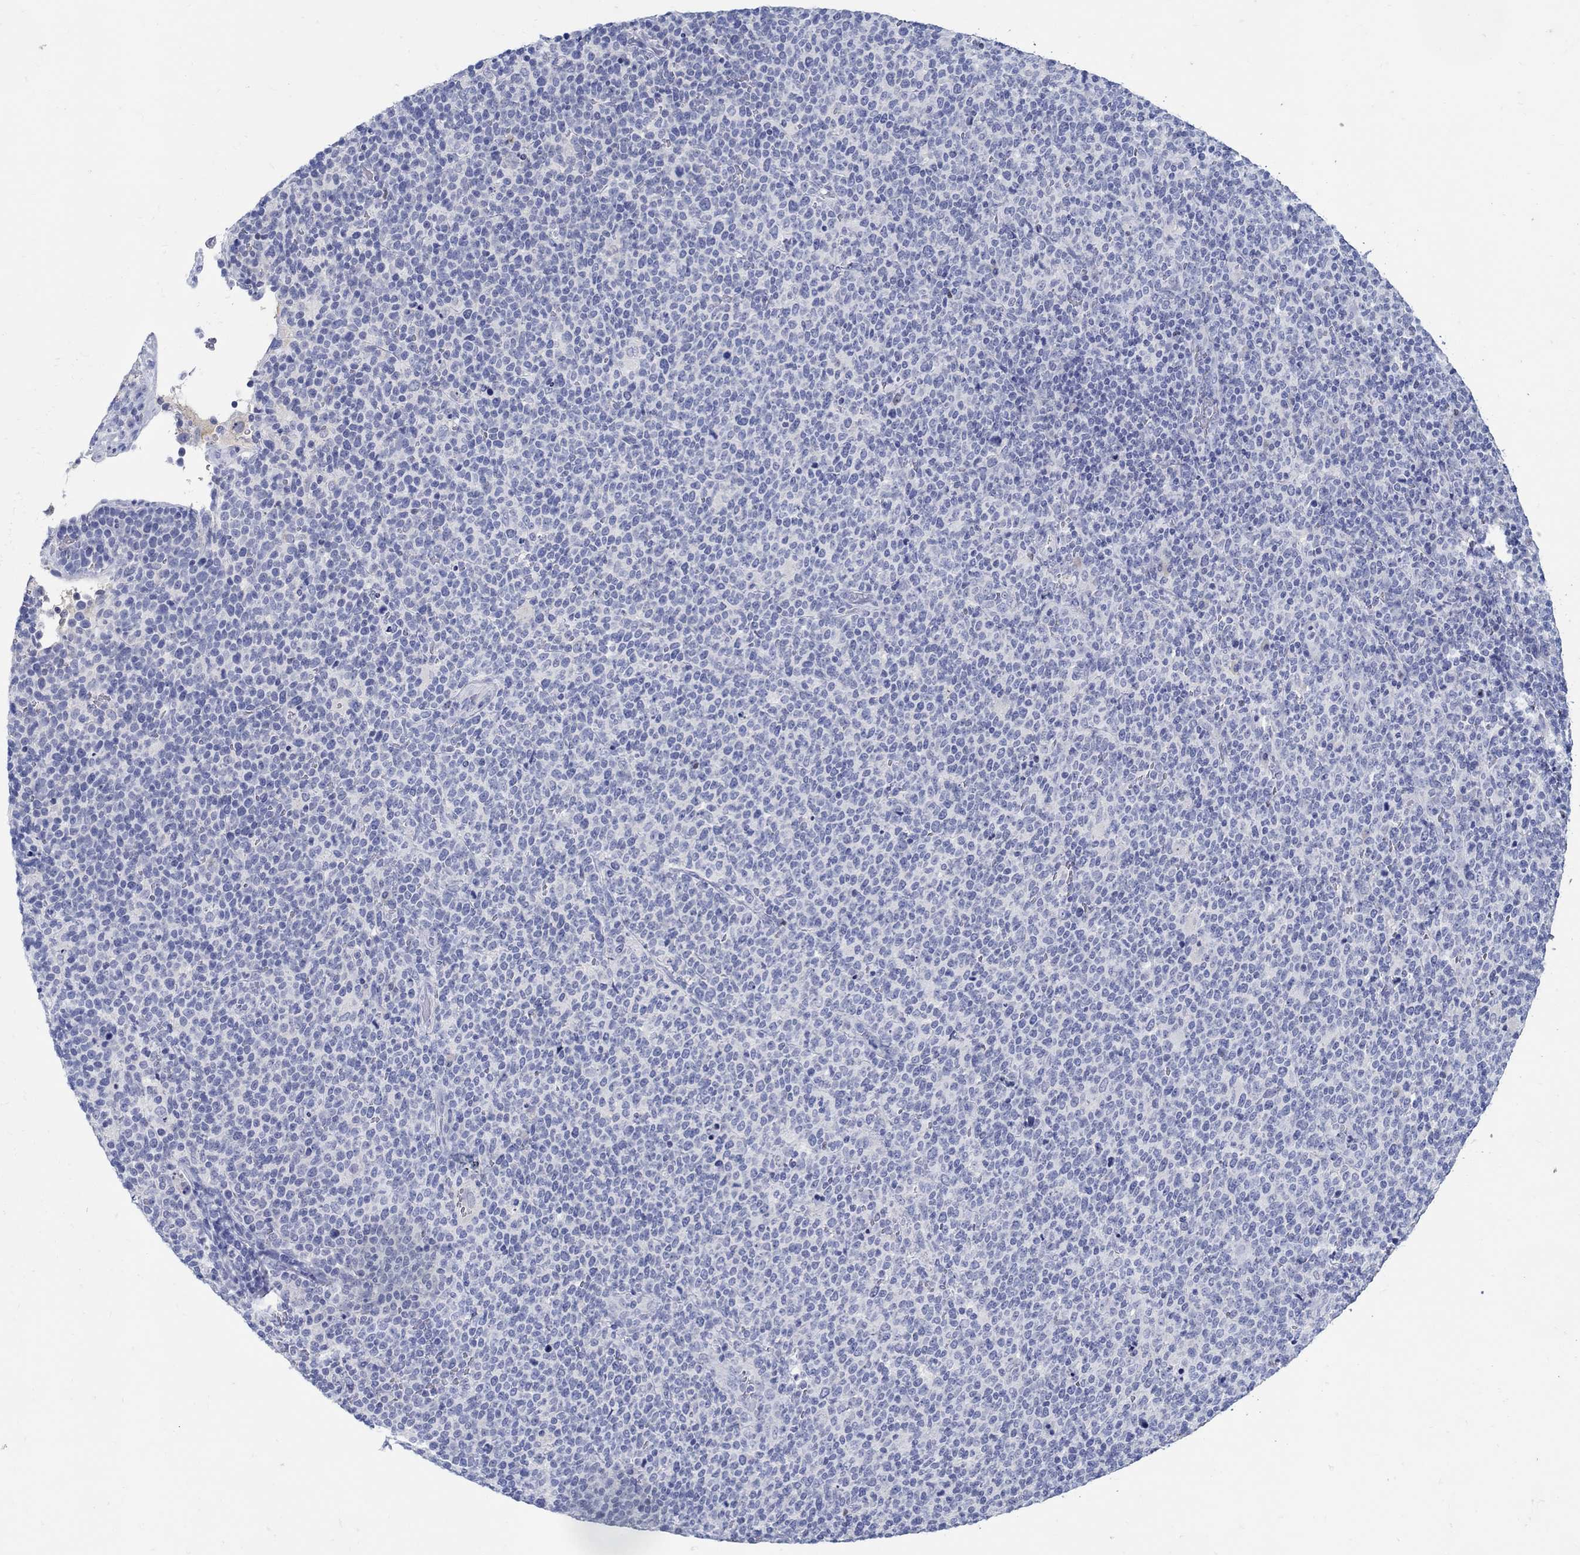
{"staining": {"intensity": "negative", "quantity": "none", "location": "none"}, "tissue": "lymphoma", "cell_type": "Tumor cells", "image_type": "cancer", "snomed": [{"axis": "morphology", "description": "Malignant lymphoma, non-Hodgkin's type, High grade"}, {"axis": "topography", "description": "Lymph node"}], "caption": "Immunohistochemistry histopathology image of neoplastic tissue: high-grade malignant lymphoma, non-Hodgkin's type stained with DAB reveals no significant protein expression in tumor cells. (Stains: DAB (3,3'-diaminobenzidine) IHC with hematoxylin counter stain, Microscopy: brightfield microscopy at high magnification).", "gene": "PAX9", "patient": {"sex": "male", "age": 61}}